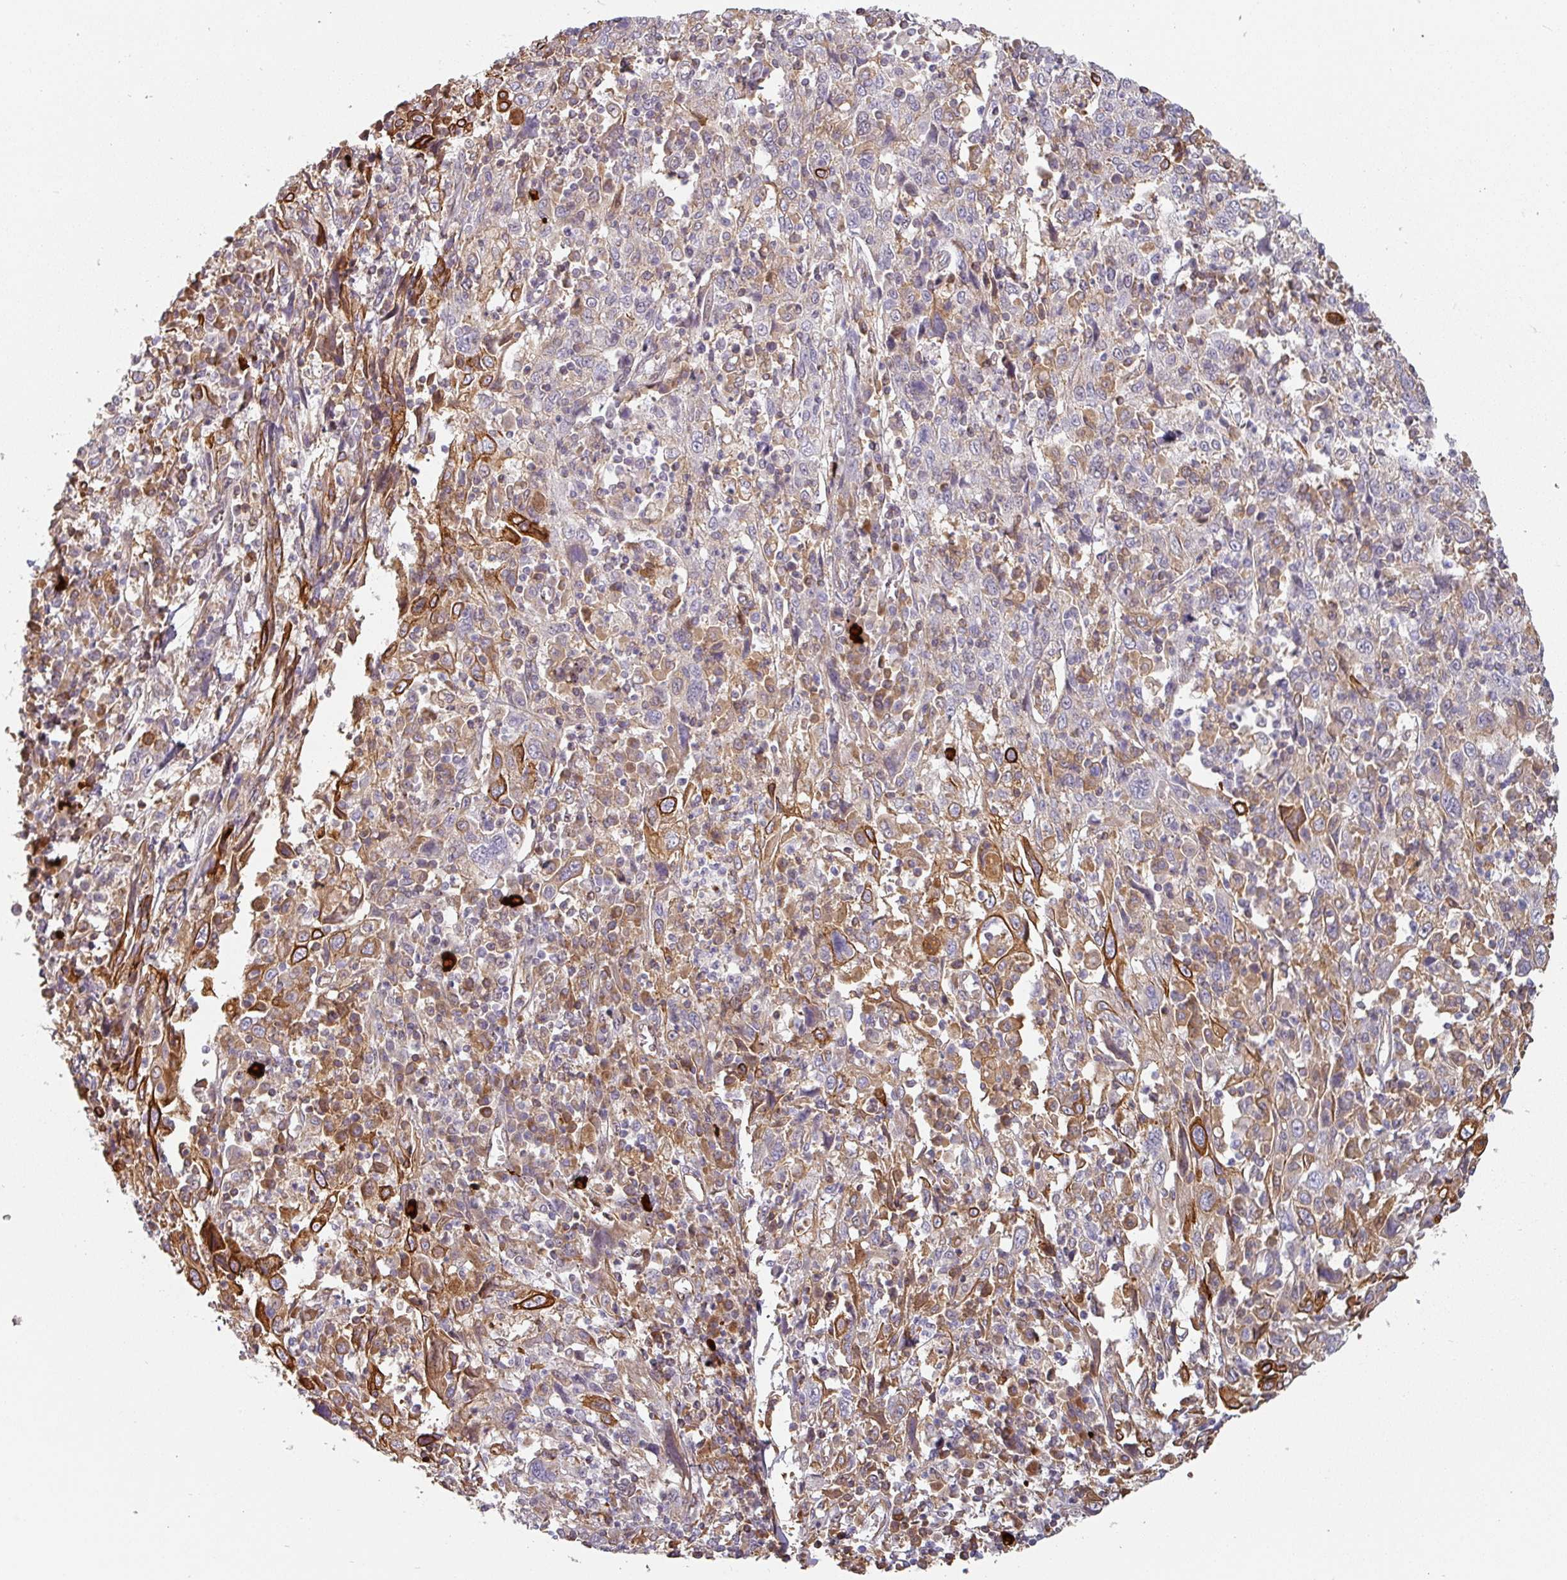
{"staining": {"intensity": "moderate", "quantity": "25%-75%", "location": "cytoplasmic/membranous"}, "tissue": "cervical cancer", "cell_type": "Tumor cells", "image_type": "cancer", "snomed": [{"axis": "morphology", "description": "Squamous cell carcinoma, NOS"}, {"axis": "topography", "description": "Cervix"}], "caption": "Cervical cancer (squamous cell carcinoma) stained with a brown dye exhibits moderate cytoplasmic/membranous positive positivity in about 25%-75% of tumor cells.", "gene": "CEP78", "patient": {"sex": "female", "age": 46}}